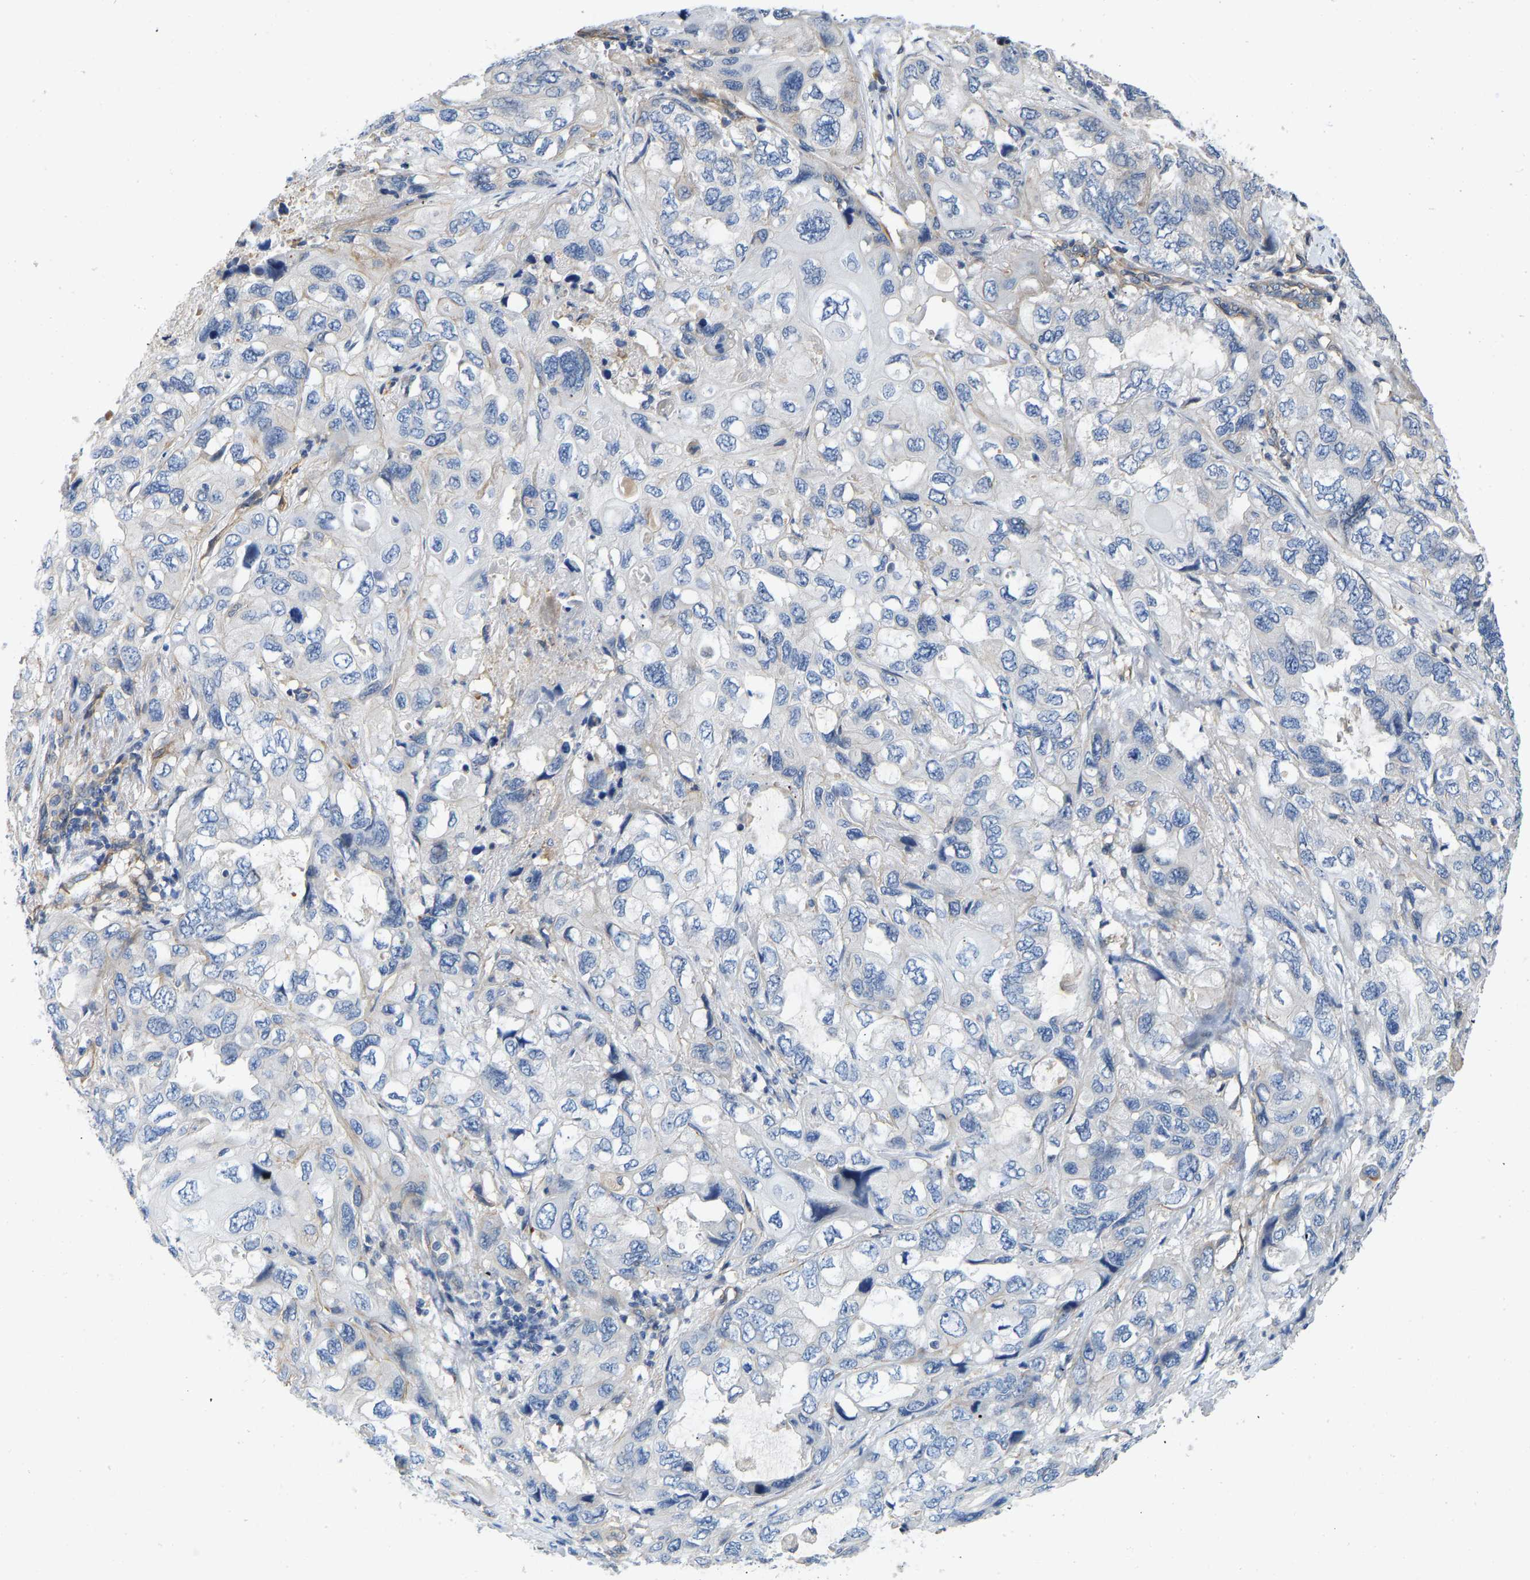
{"staining": {"intensity": "negative", "quantity": "none", "location": "none"}, "tissue": "lung cancer", "cell_type": "Tumor cells", "image_type": "cancer", "snomed": [{"axis": "morphology", "description": "Squamous cell carcinoma, NOS"}, {"axis": "topography", "description": "Lung"}], "caption": "The image demonstrates no staining of tumor cells in lung squamous cell carcinoma. The staining is performed using DAB brown chromogen with nuclei counter-stained in using hematoxylin.", "gene": "ELMO2", "patient": {"sex": "female", "age": 73}}